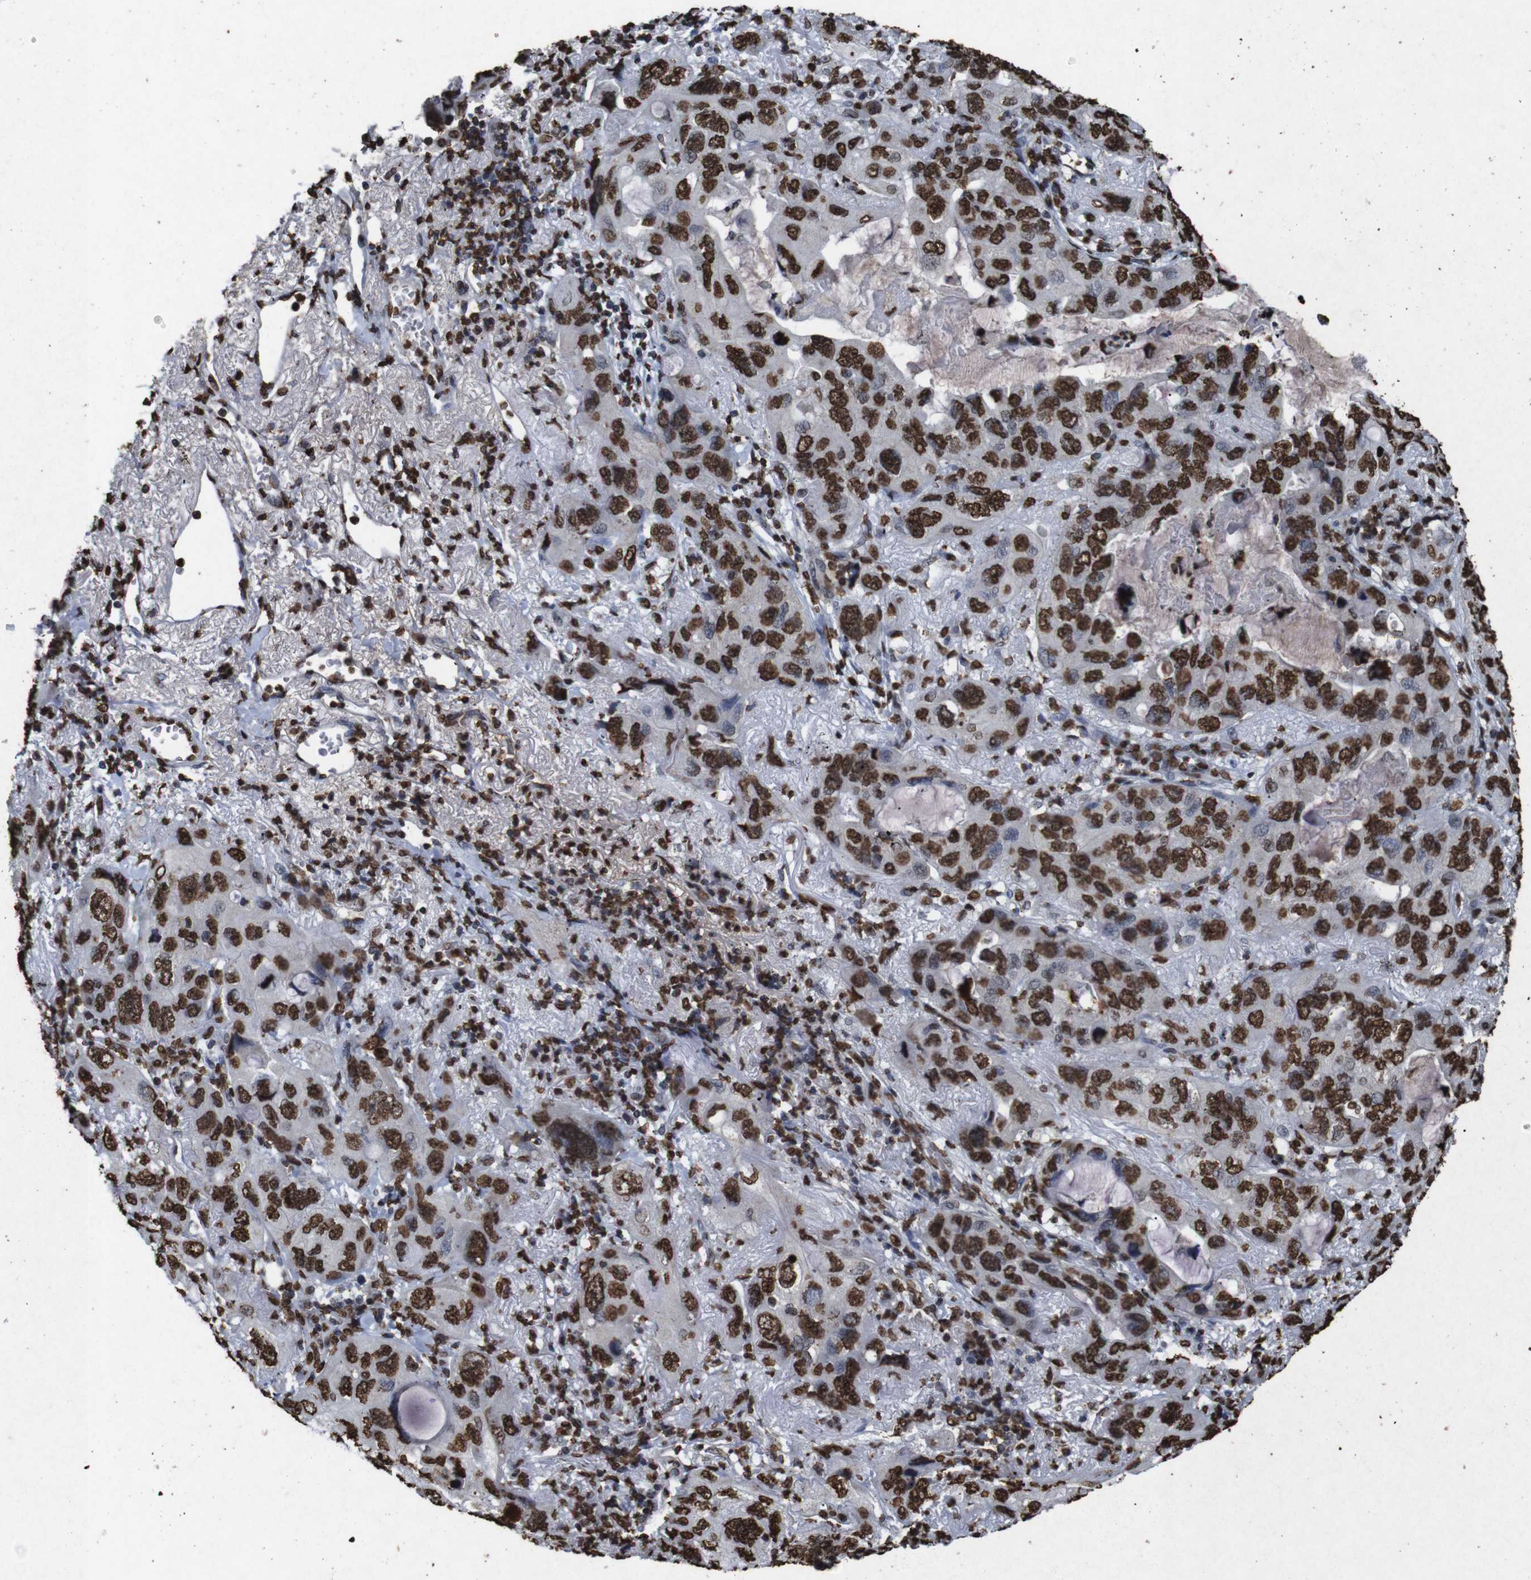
{"staining": {"intensity": "strong", "quantity": ">75%", "location": "nuclear"}, "tissue": "lung cancer", "cell_type": "Tumor cells", "image_type": "cancer", "snomed": [{"axis": "morphology", "description": "Squamous cell carcinoma, NOS"}, {"axis": "topography", "description": "Lung"}], "caption": "Immunohistochemical staining of human squamous cell carcinoma (lung) exhibits strong nuclear protein positivity in about >75% of tumor cells.", "gene": "MDM2", "patient": {"sex": "female", "age": 73}}